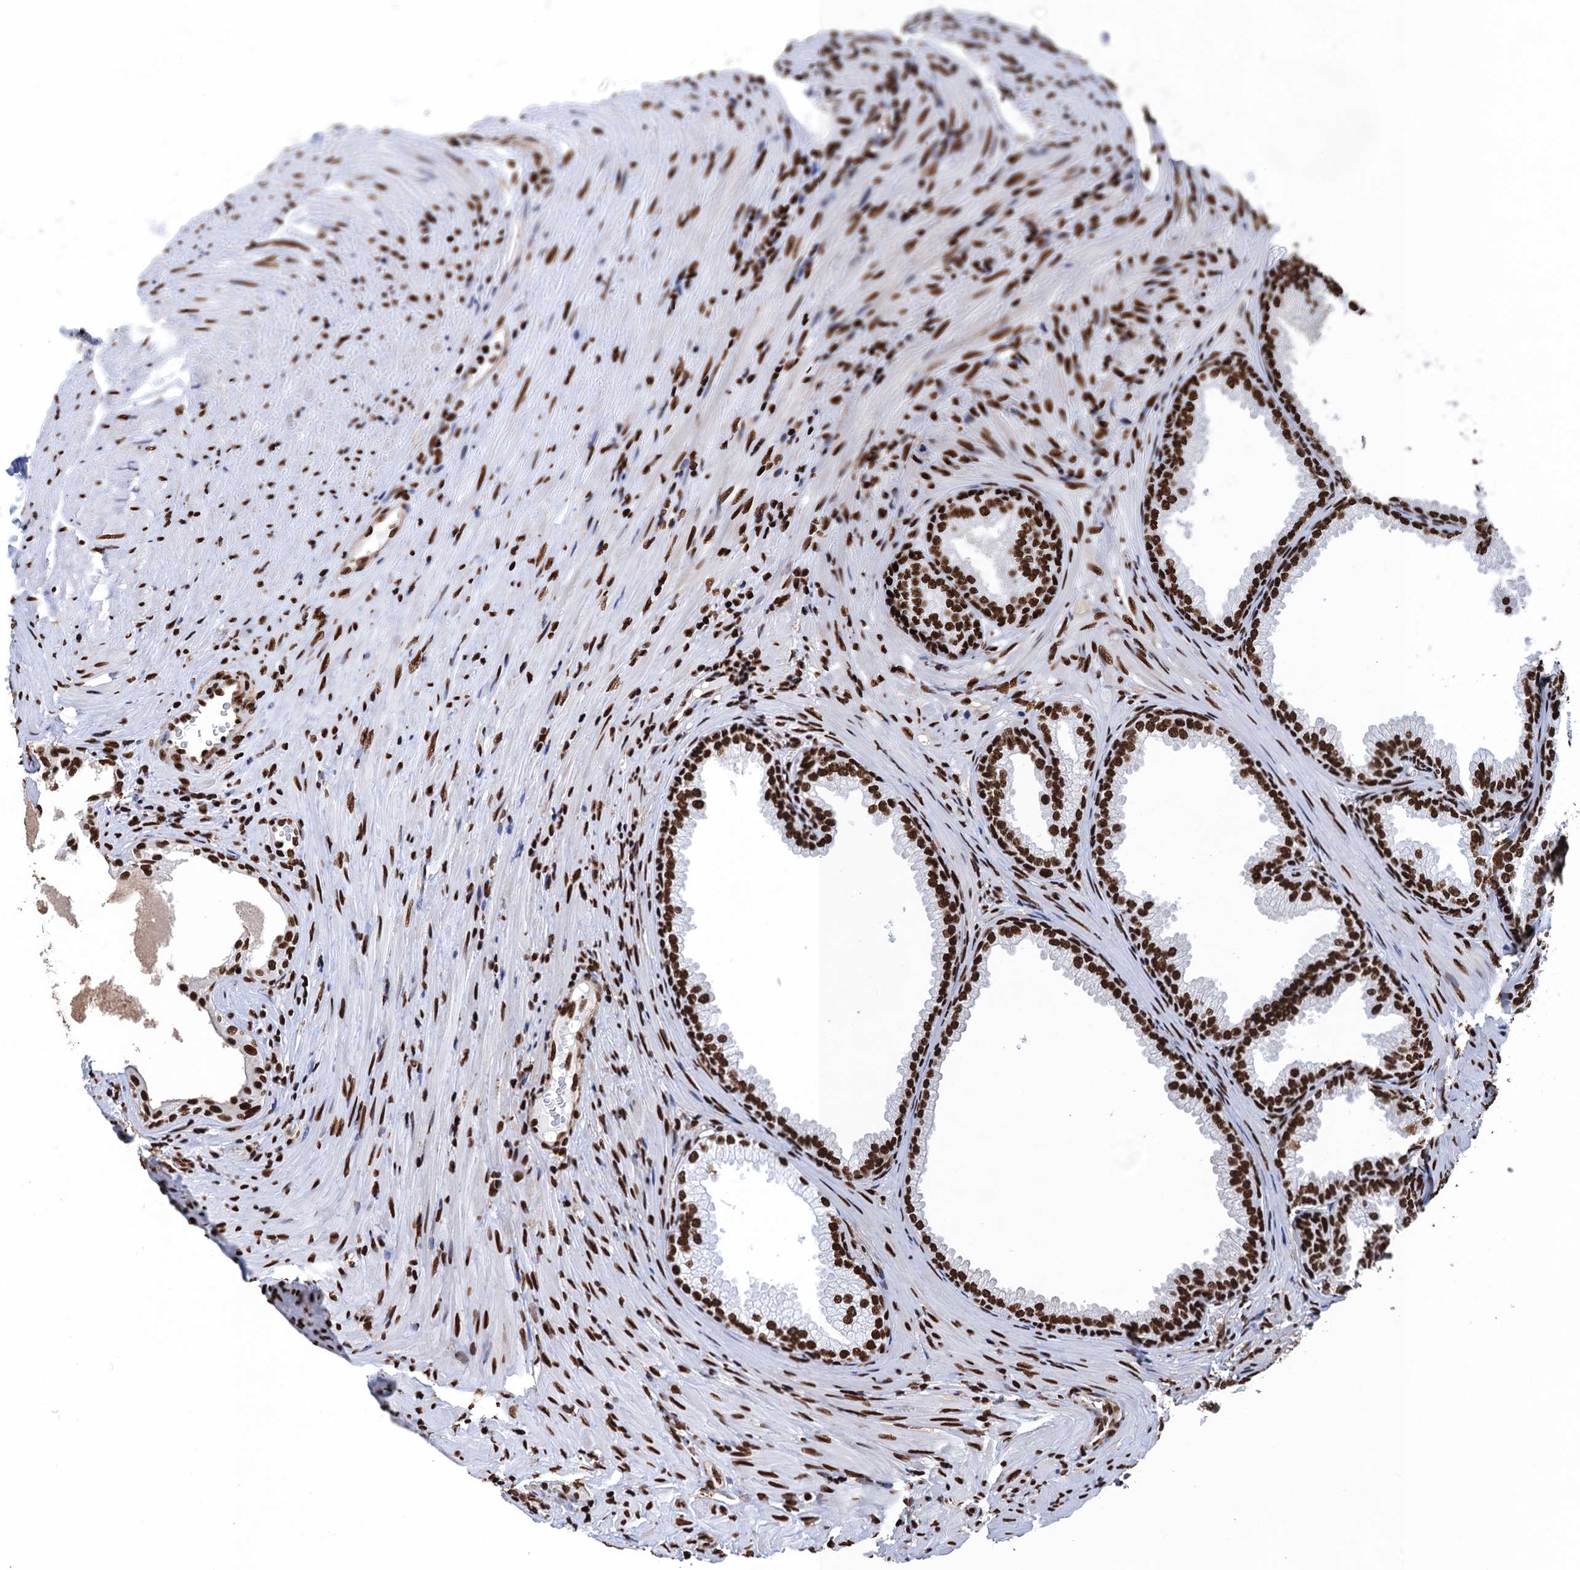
{"staining": {"intensity": "strong", "quantity": ">75%", "location": "nuclear"}, "tissue": "prostate", "cell_type": "Glandular cells", "image_type": "normal", "snomed": [{"axis": "morphology", "description": "Normal tissue, NOS"}, {"axis": "topography", "description": "Prostate"}], "caption": "Immunohistochemistry staining of benign prostate, which displays high levels of strong nuclear positivity in approximately >75% of glandular cells indicating strong nuclear protein positivity. The staining was performed using DAB (3,3'-diaminobenzidine) (brown) for protein detection and nuclei were counterstained in hematoxylin (blue).", "gene": "UBA2", "patient": {"sex": "male", "age": 76}}